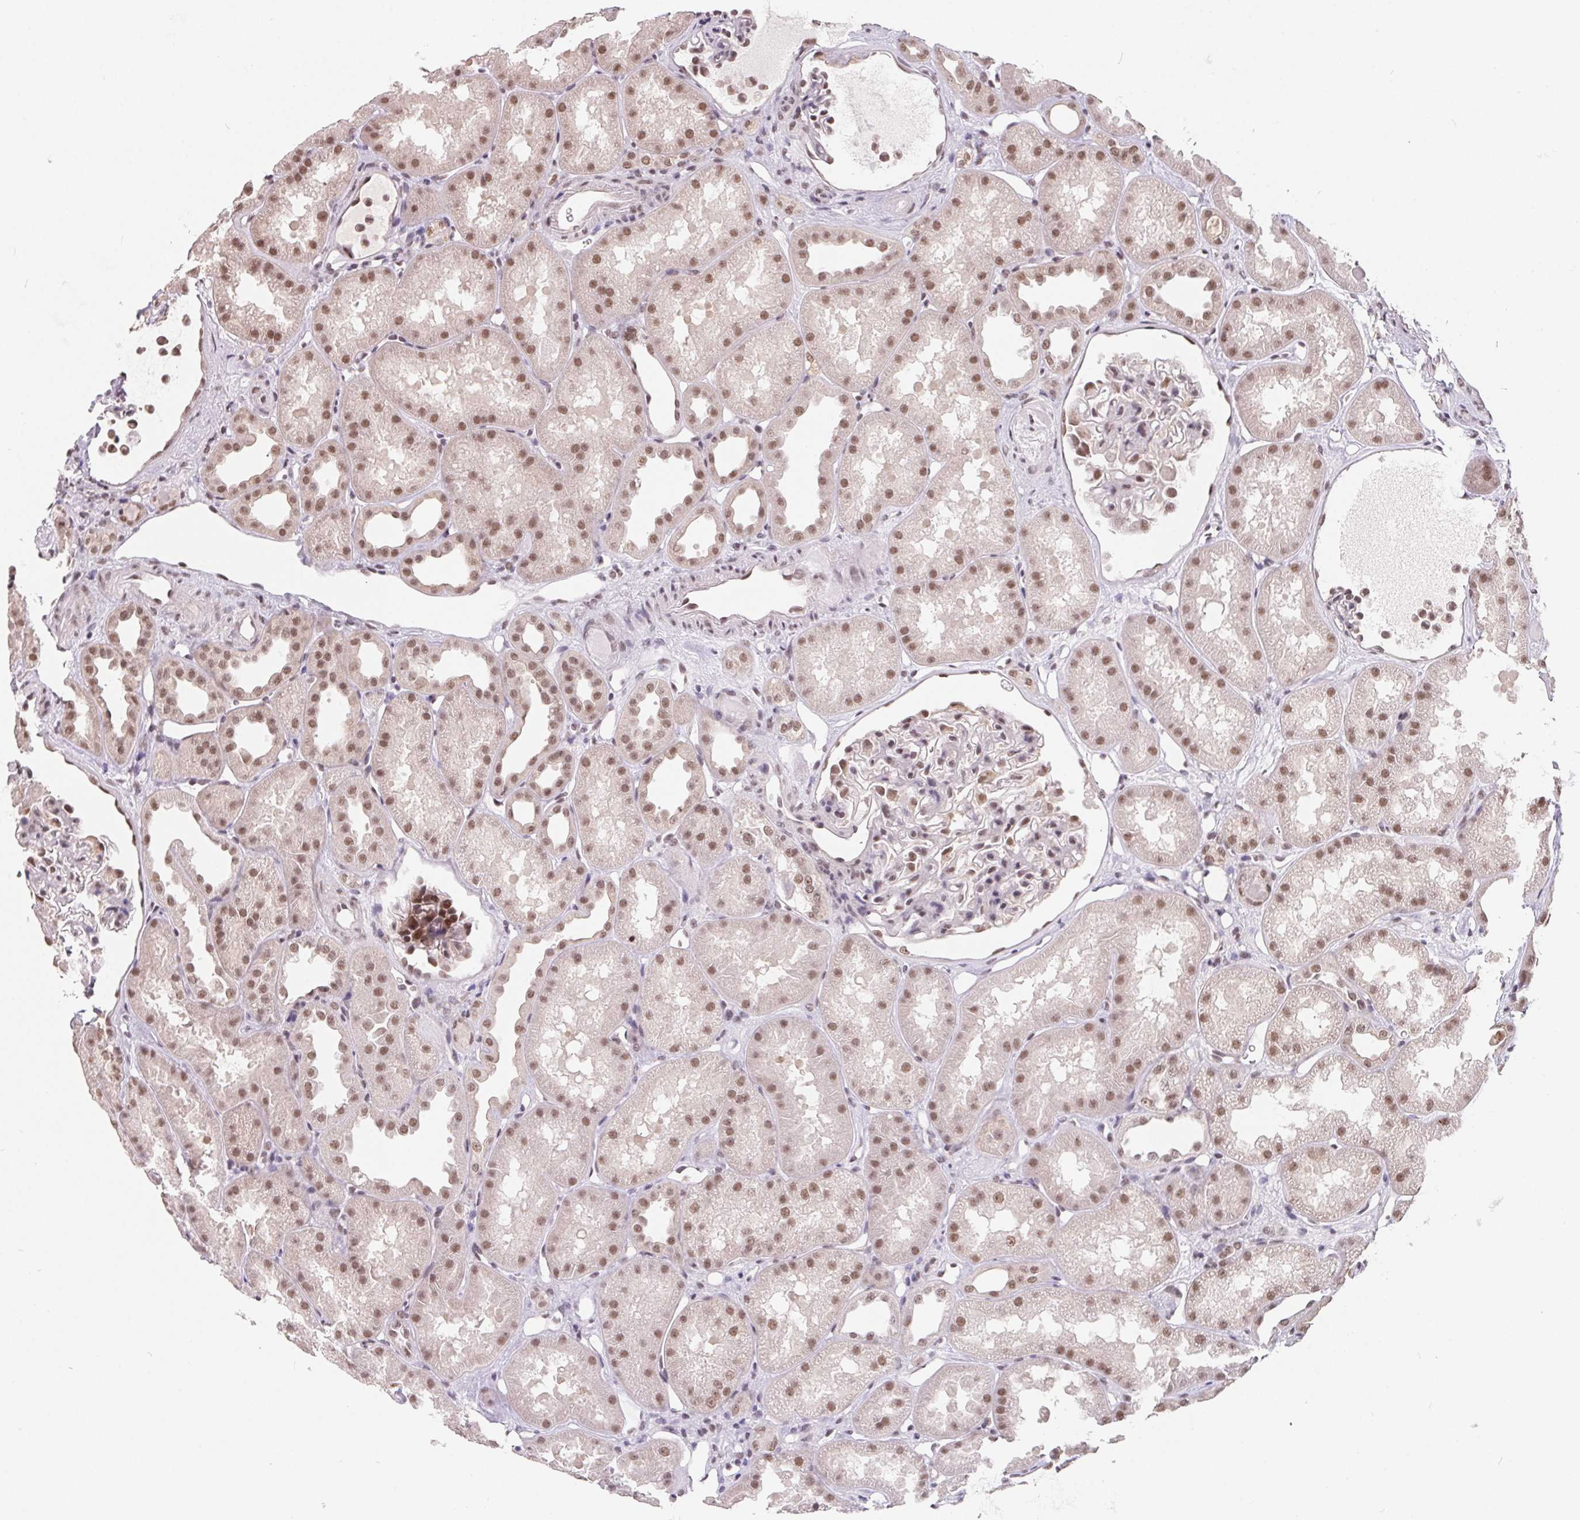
{"staining": {"intensity": "moderate", "quantity": "25%-75%", "location": "nuclear"}, "tissue": "kidney", "cell_type": "Cells in glomeruli", "image_type": "normal", "snomed": [{"axis": "morphology", "description": "Normal tissue, NOS"}, {"axis": "topography", "description": "Kidney"}], "caption": "High-power microscopy captured an immunohistochemistry (IHC) histopathology image of benign kidney, revealing moderate nuclear staining in approximately 25%-75% of cells in glomeruli.", "gene": "TCERG1", "patient": {"sex": "male", "age": 61}}